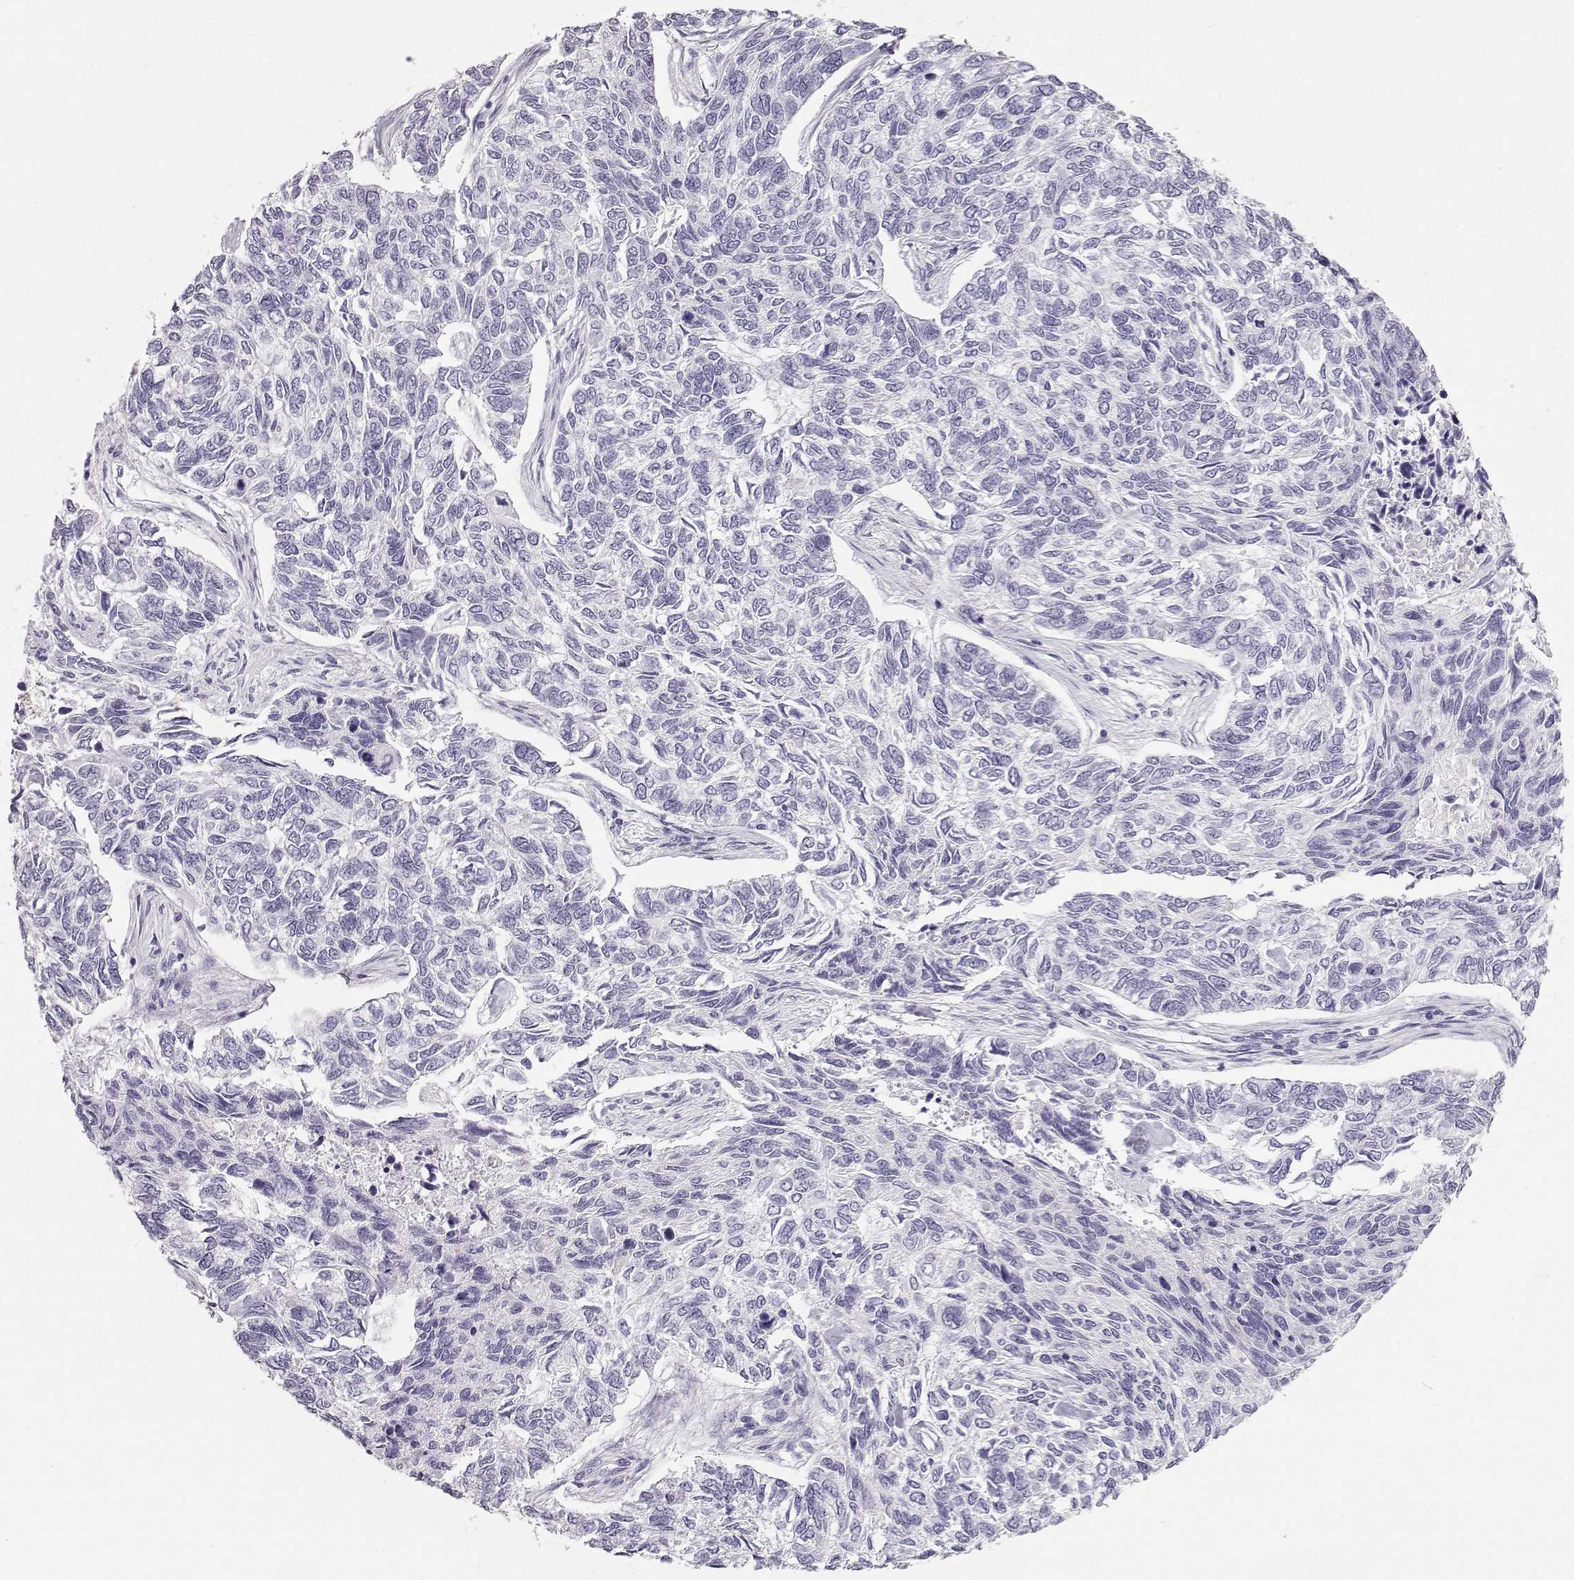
{"staining": {"intensity": "negative", "quantity": "none", "location": "none"}, "tissue": "skin cancer", "cell_type": "Tumor cells", "image_type": "cancer", "snomed": [{"axis": "morphology", "description": "Basal cell carcinoma"}, {"axis": "topography", "description": "Skin"}], "caption": "An immunohistochemistry image of skin cancer (basal cell carcinoma) is shown. There is no staining in tumor cells of skin cancer (basal cell carcinoma). (Stains: DAB immunohistochemistry (IHC) with hematoxylin counter stain, Microscopy: brightfield microscopy at high magnification).", "gene": "NUTM1", "patient": {"sex": "female", "age": 65}}